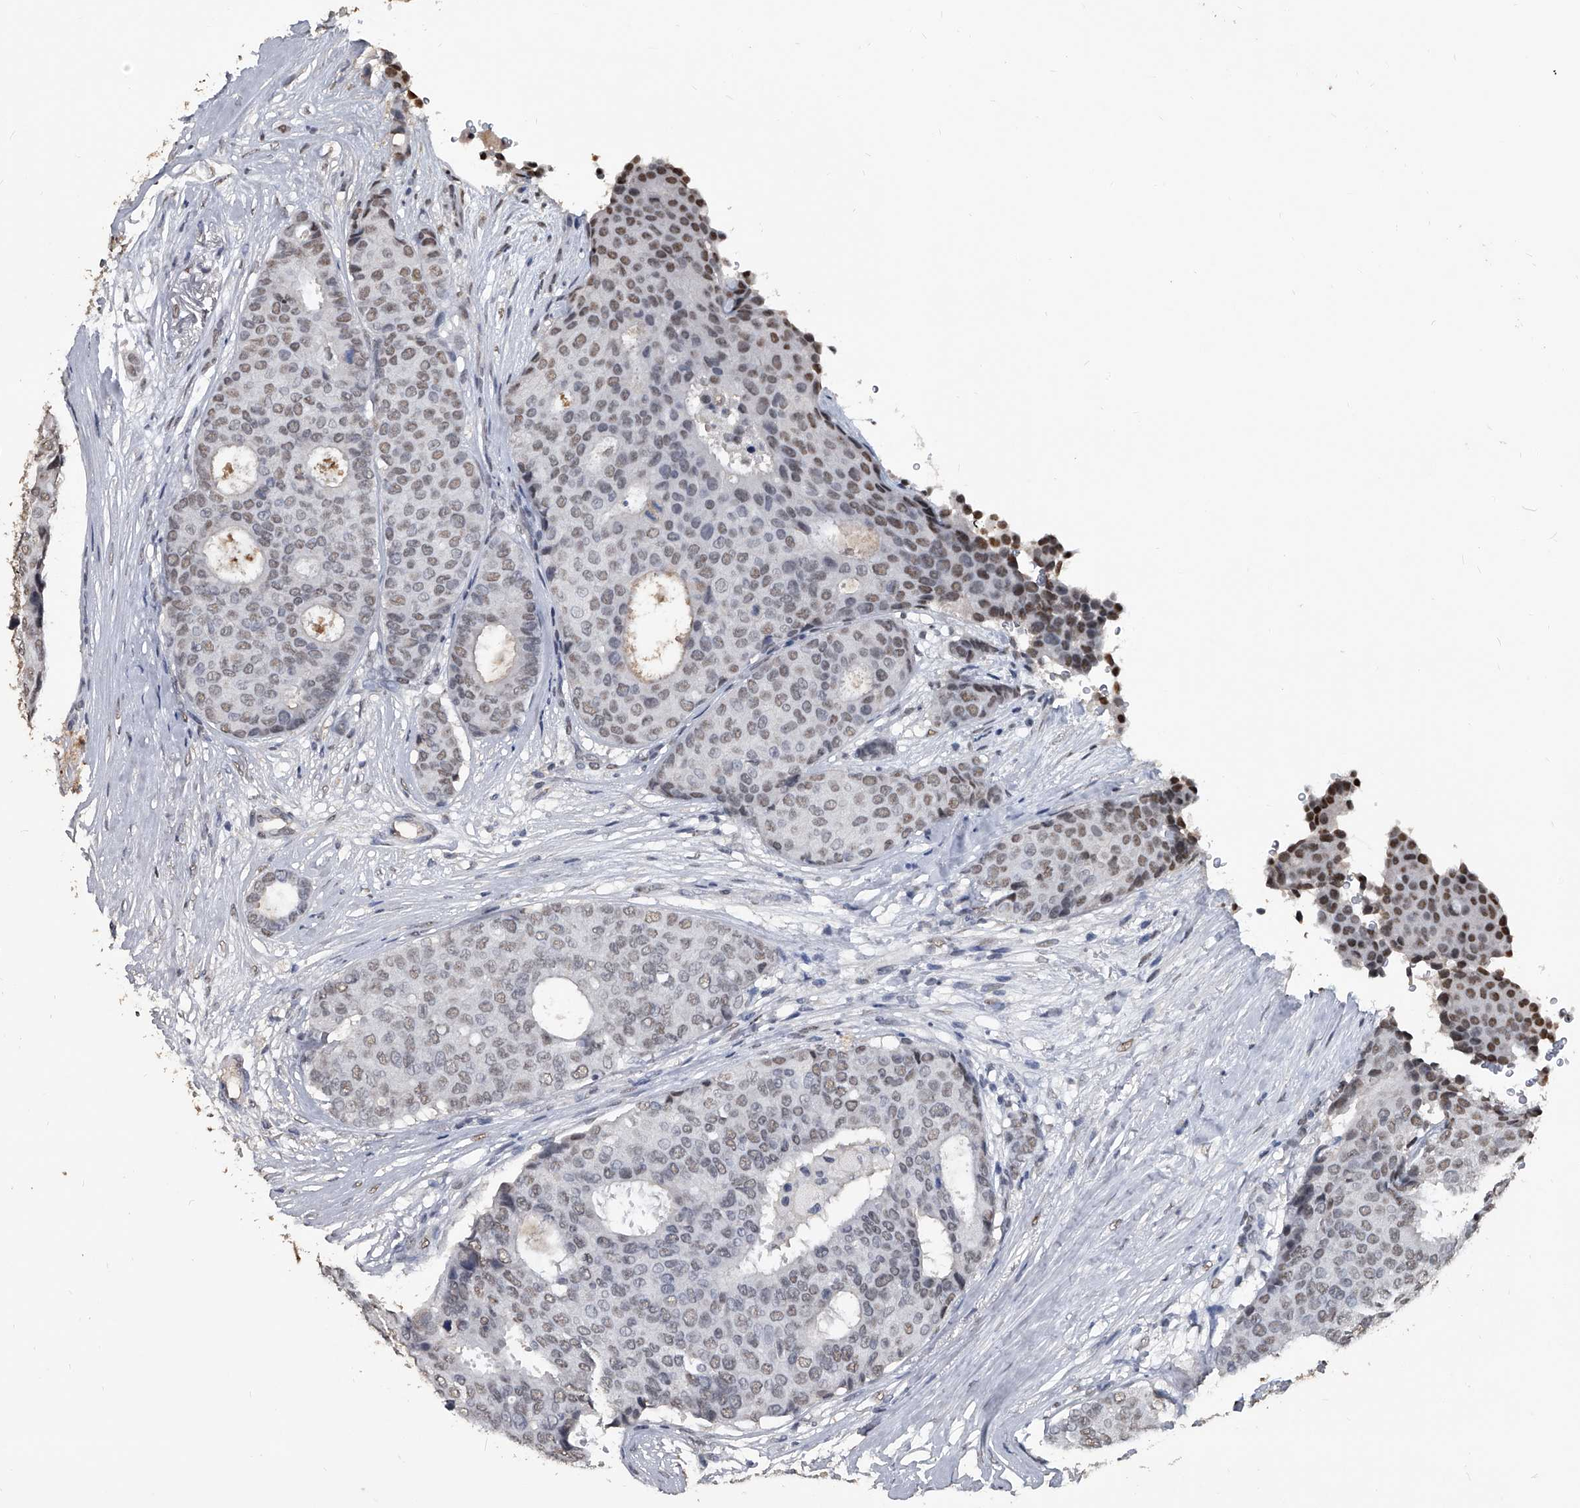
{"staining": {"intensity": "moderate", "quantity": "<25%", "location": "nuclear"}, "tissue": "breast cancer", "cell_type": "Tumor cells", "image_type": "cancer", "snomed": [{"axis": "morphology", "description": "Duct carcinoma"}, {"axis": "topography", "description": "Breast"}], "caption": "Tumor cells exhibit moderate nuclear staining in about <25% of cells in breast infiltrating ductal carcinoma. Nuclei are stained in blue.", "gene": "MATR3", "patient": {"sex": "female", "age": 75}}